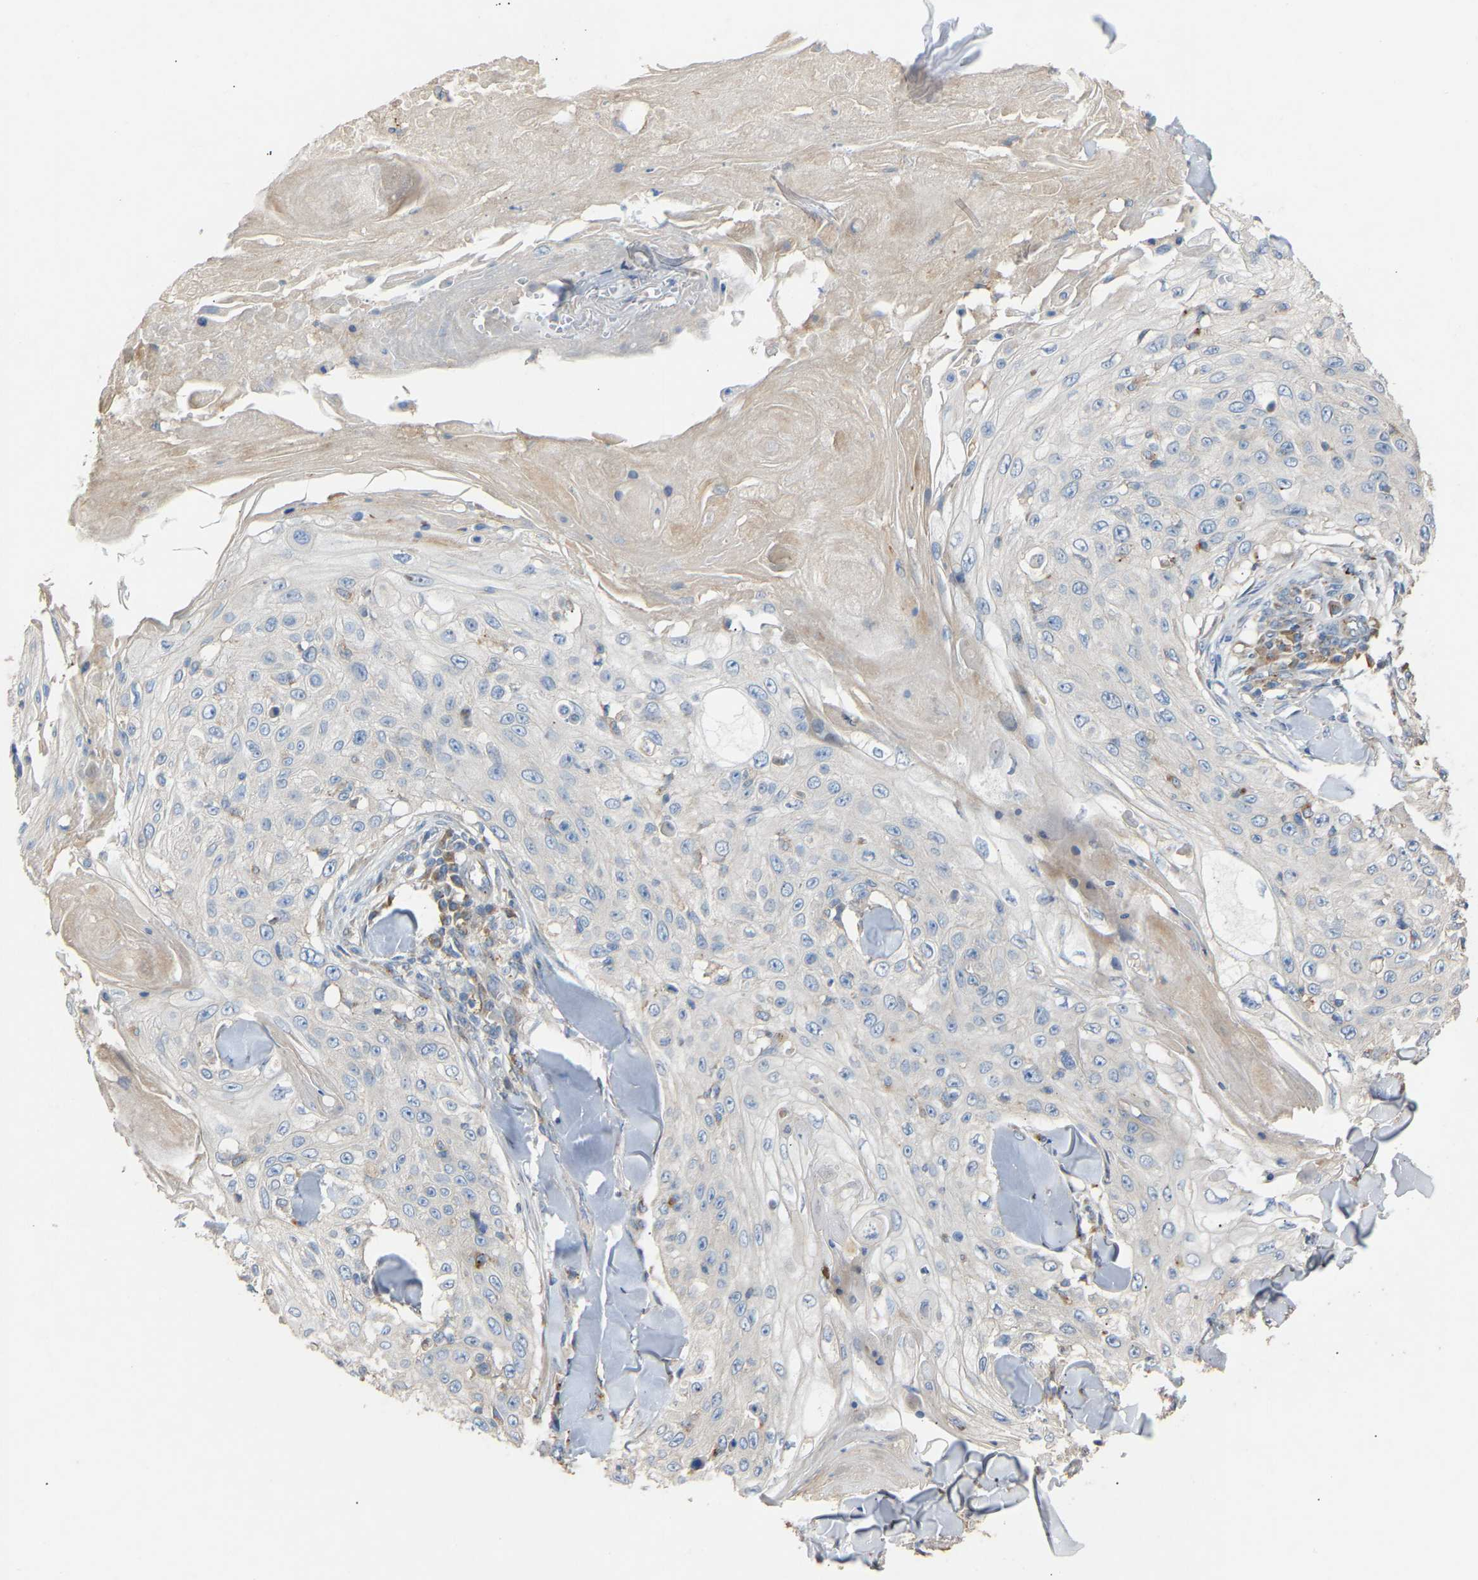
{"staining": {"intensity": "negative", "quantity": "none", "location": "none"}, "tissue": "skin cancer", "cell_type": "Tumor cells", "image_type": "cancer", "snomed": [{"axis": "morphology", "description": "Squamous cell carcinoma, NOS"}, {"axis": "topography", "description": "Skin"}], "caption": "Immunohistochemistry photomicrograph of neoplastic tissue: skin squamous cell carcinoma stained with DAB (3,3'-diaminobenzidine) reveals no significant protein expression in tumor cells. The staining is performed using DAB brown chromogen with nuclei counter-stained in using hematoxylin.", "gene": "RGP1", "patient": {"sex": "male", "age": 86}}